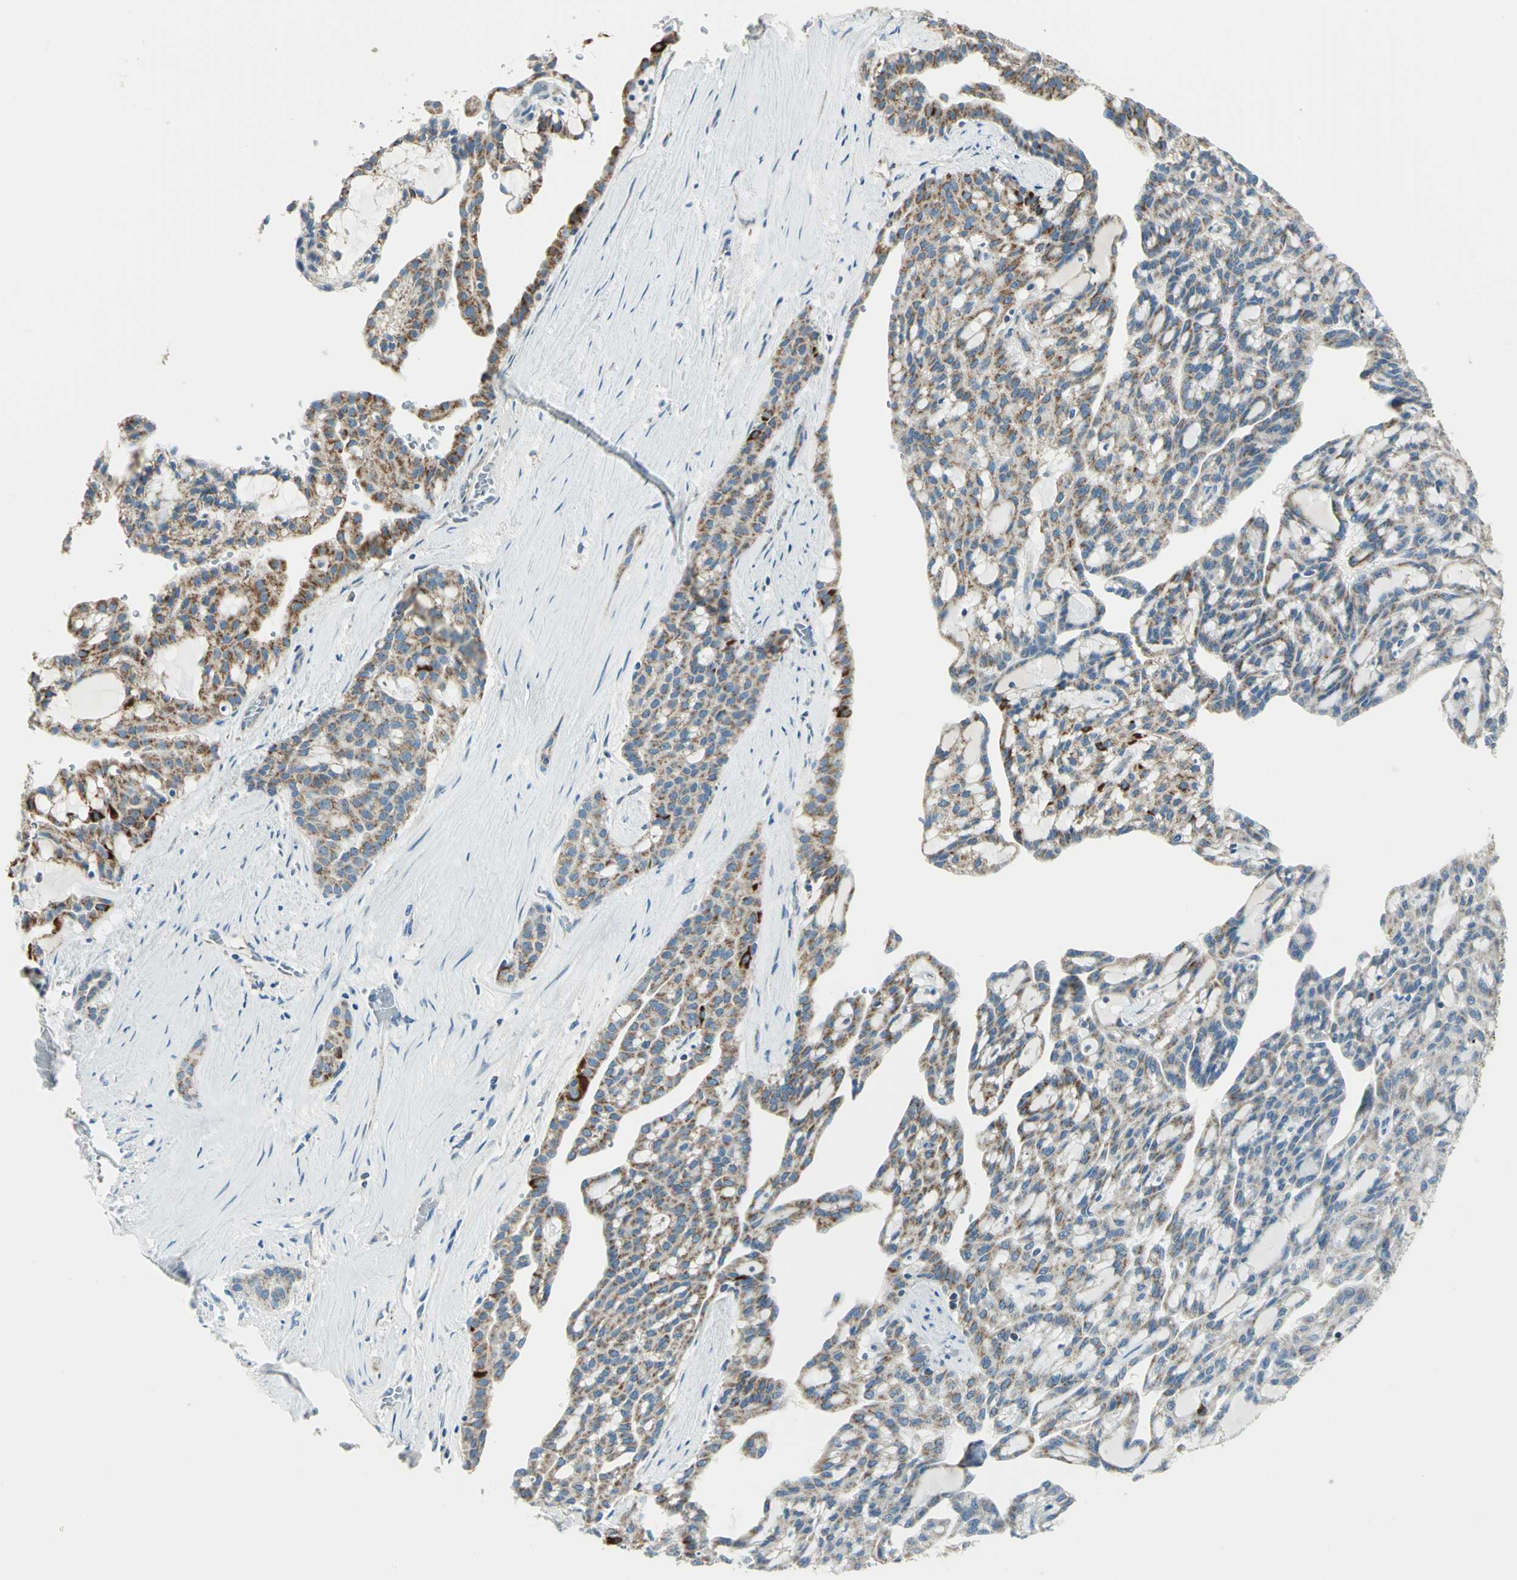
{"staining": {"intensity": "moderate", "quantity": "25%-75%", "location": "cytoplasmic/membranous"}, "tissue": "renal cancer", "cell_type": "Tumor cells", "image_type": "cancer", "snomed": [{"axis": "morphology", "description": "Adenocarcinoma, NOS"}, {"axis": "topography", "description": "Kidney"}], "caption": "Protein expression analysis of renal adenocarcinoma reveals moderate cytoplasmic/membranous staining in about 25%-75% of tumor cells.", "gene": "ACADM", "patient": {"sex": "male", "age": 63}}